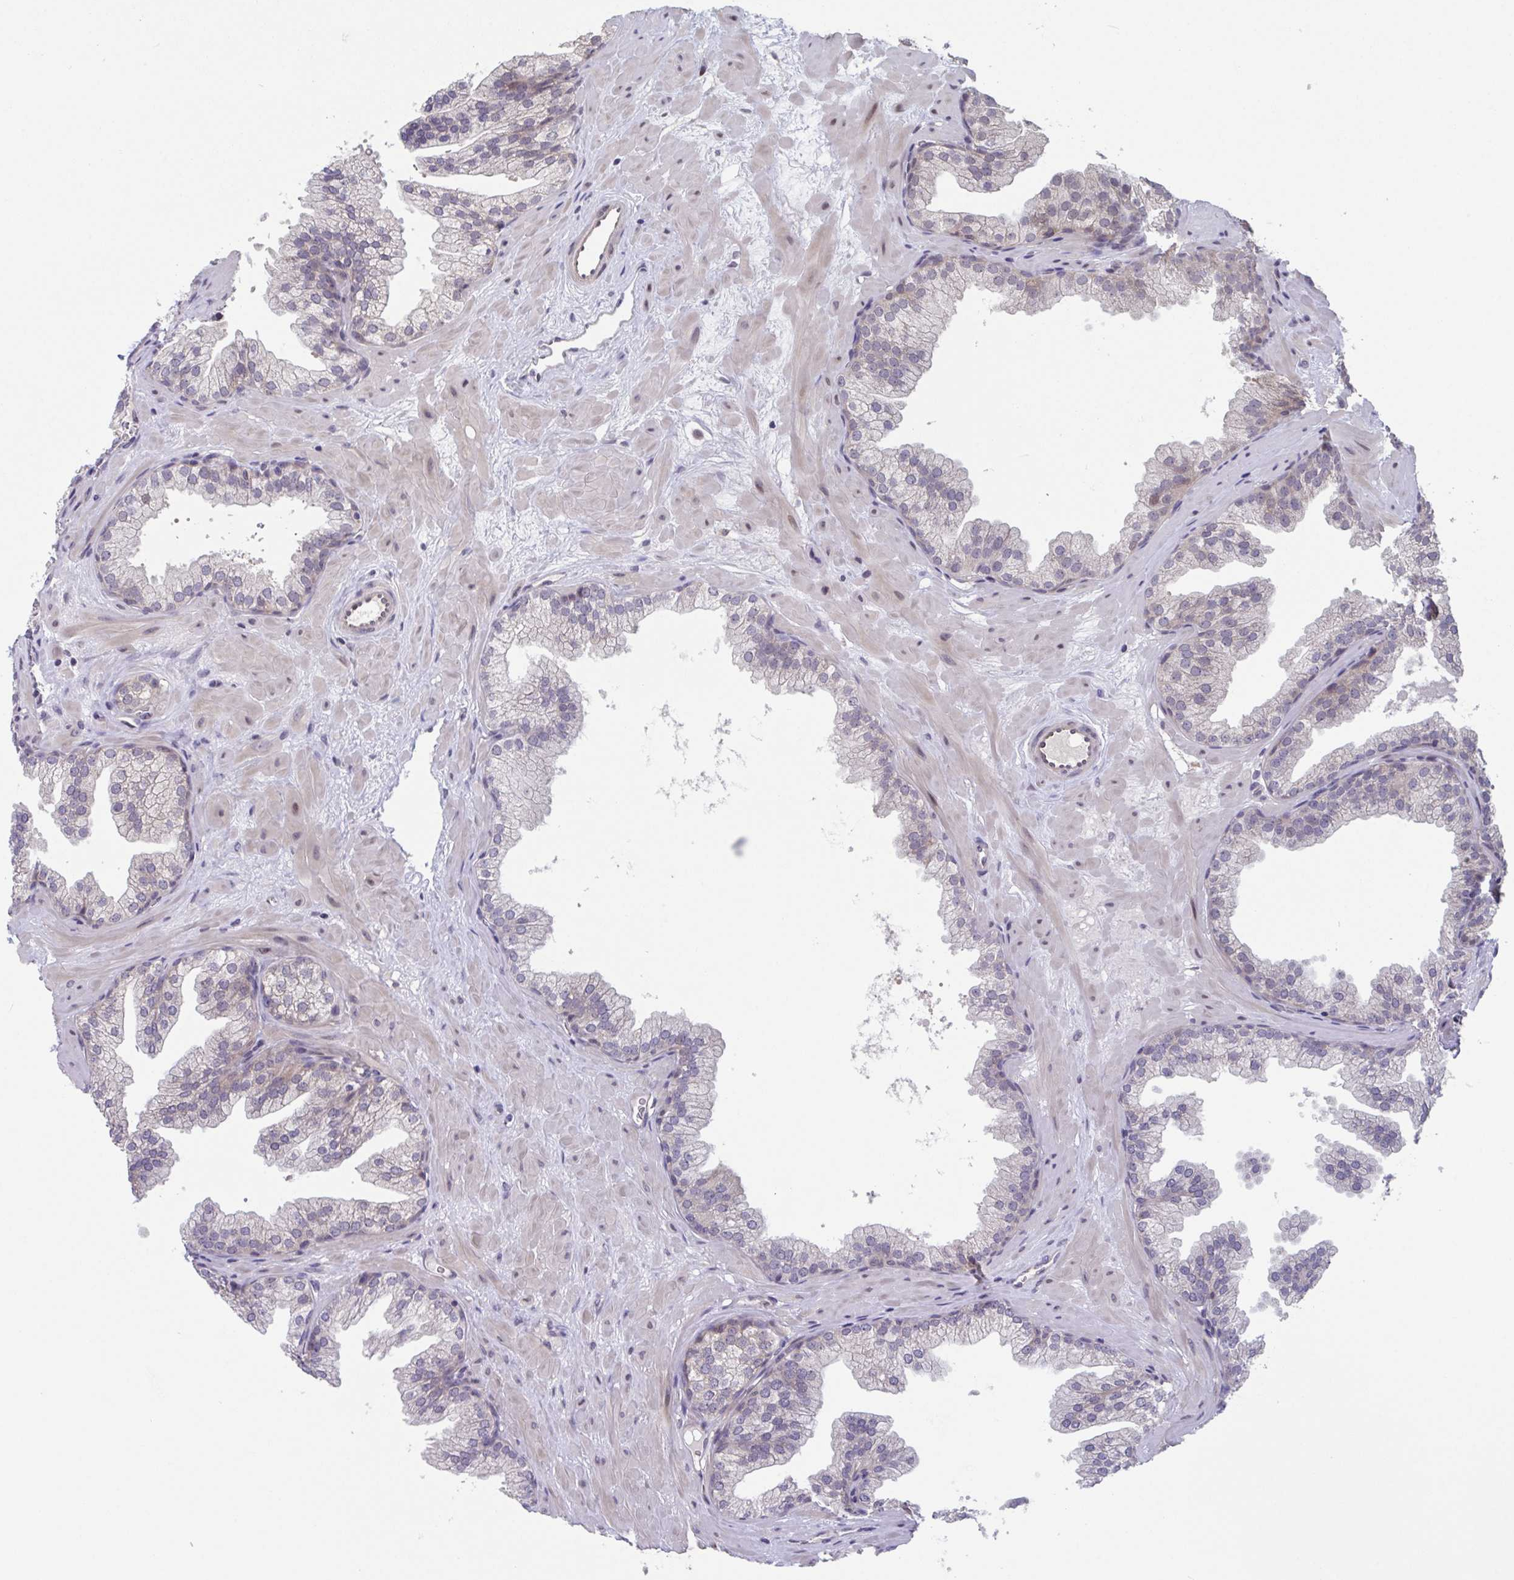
{"staining": {"intensity": "negative", "quantity": "none", "location": "none"}, "tissue": "prostate", "cell_type": "Glandular cells", "image_type": "normal", "snomed": [{"axis": "morphology", "description": "Normal tissue, NOS"}, {"axis": "topography", "description": "Prostate"}], "caption": "Immunohistochemical staining of normal prostate displays no significant staining in glandular cells.", "gene": "RIOK1", "patient": {"sex": "male", "age": 37}}